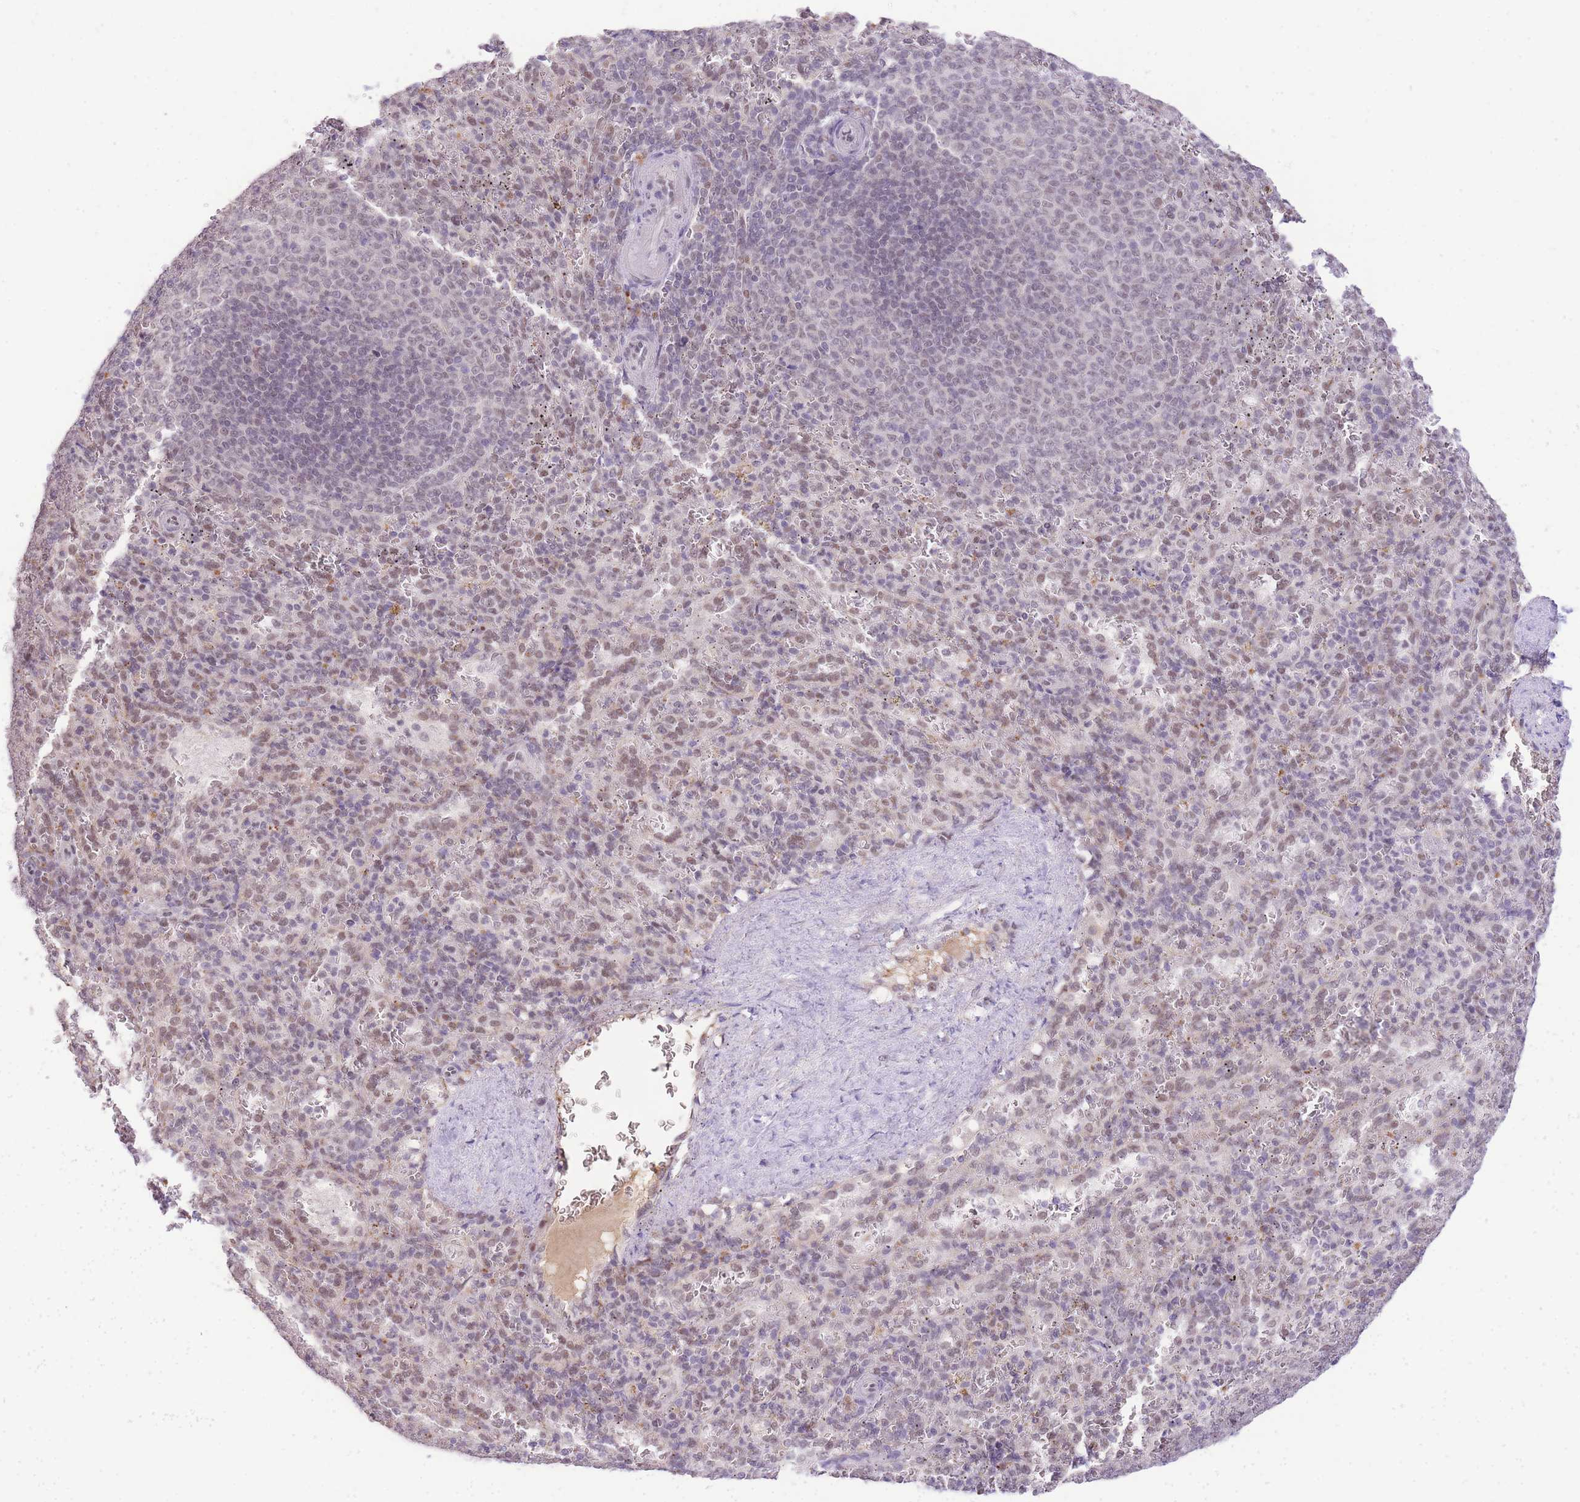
{"staining": {"intensity": "moderate", "quantity": "<25%", "location": "nuclear"}, "tissue": "spleen", "cell_type": "Cells in red pulp", "image_type": "normal", "snomed": [{"axis": "morphology", "description": "Normal tissue, NOS"}, {"axis": "topography", "description": "Spleen"}], "caption": "About <25% of cells in red pulp in unremarkable human spleen demonstrate moderate nuclear protein expression as visualized by brown immunohistochemical staining.", "gene": "UBXN7", "patient": {"sex": "female", "age": 21}}